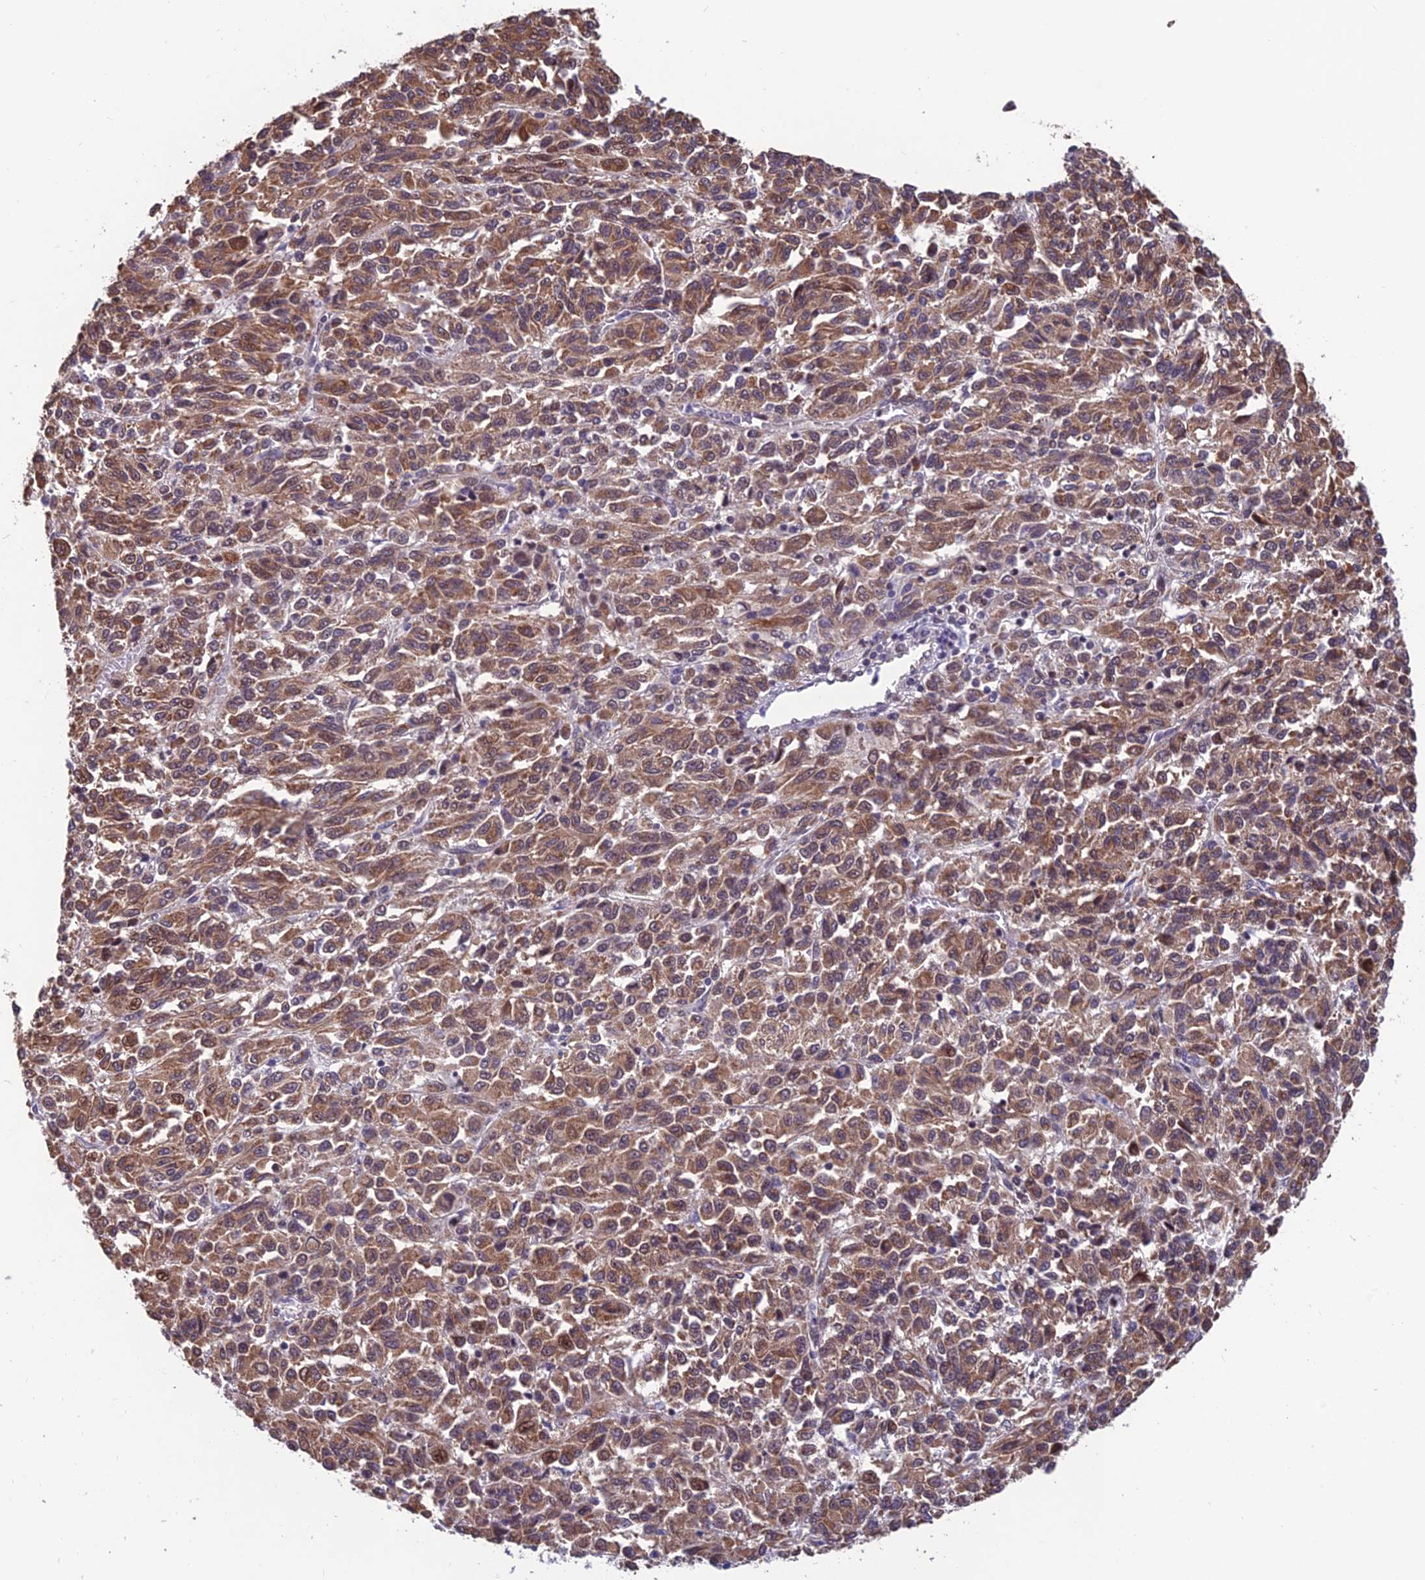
{"staining": {"intensity": "moderate", "quantity": ">75%", "location": "cytoplasmic/membranous,nuclear"}, "tissue": "melanoma", "cell_type": "Tumor cells", "image_type": "cancer", "snomed": [{"axis": "morphology", "description": "Malignant melanoma, Metastatic site"}, {"axis": "topography", "description": "Lung"}], "caption": "Malignant melanoma (metastatic site) stained with a protein marker exhibits moderate staining in tumor cells.", "gene": "KIAA1191", "patient": {"sex": "male", "age": 64}}